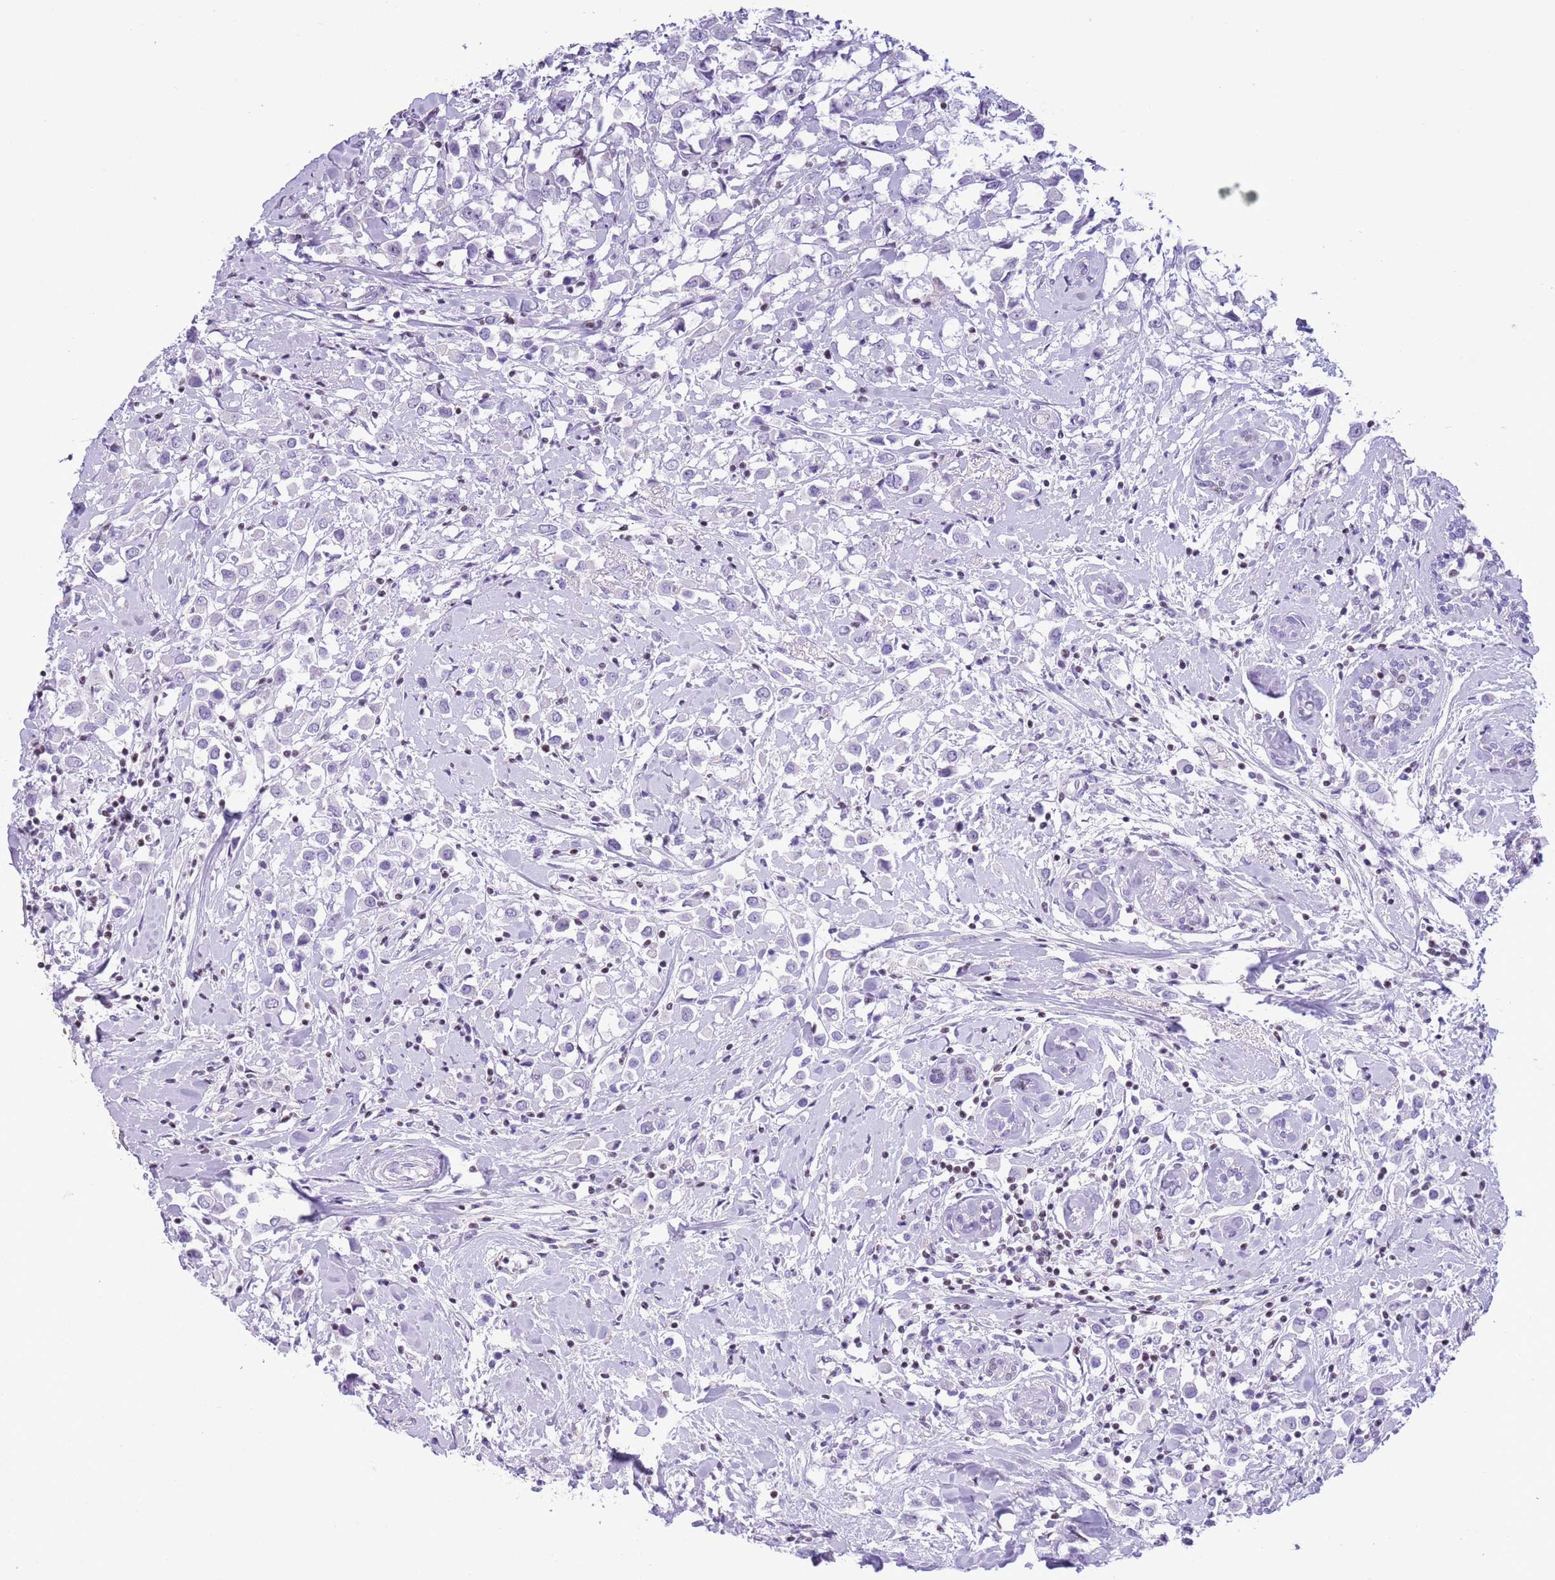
{"staining": {"intensity": "negative", "quantity": "none", "location": "none"}, "tissue": "breast cancer", "cell_type": "Tumor cells", "image_type": "cancer", "snomed": [{"axis": "morphology", "description": "Duct carcinoma"}, {"axis": "topography", "description": "Breast"}], "caption": "The image reveals no significant staining in tumor cells of breast cancer (intraductal carcinoma).", "gene": "BCL11B", "patient": {"sex": "female", "age": 87}}